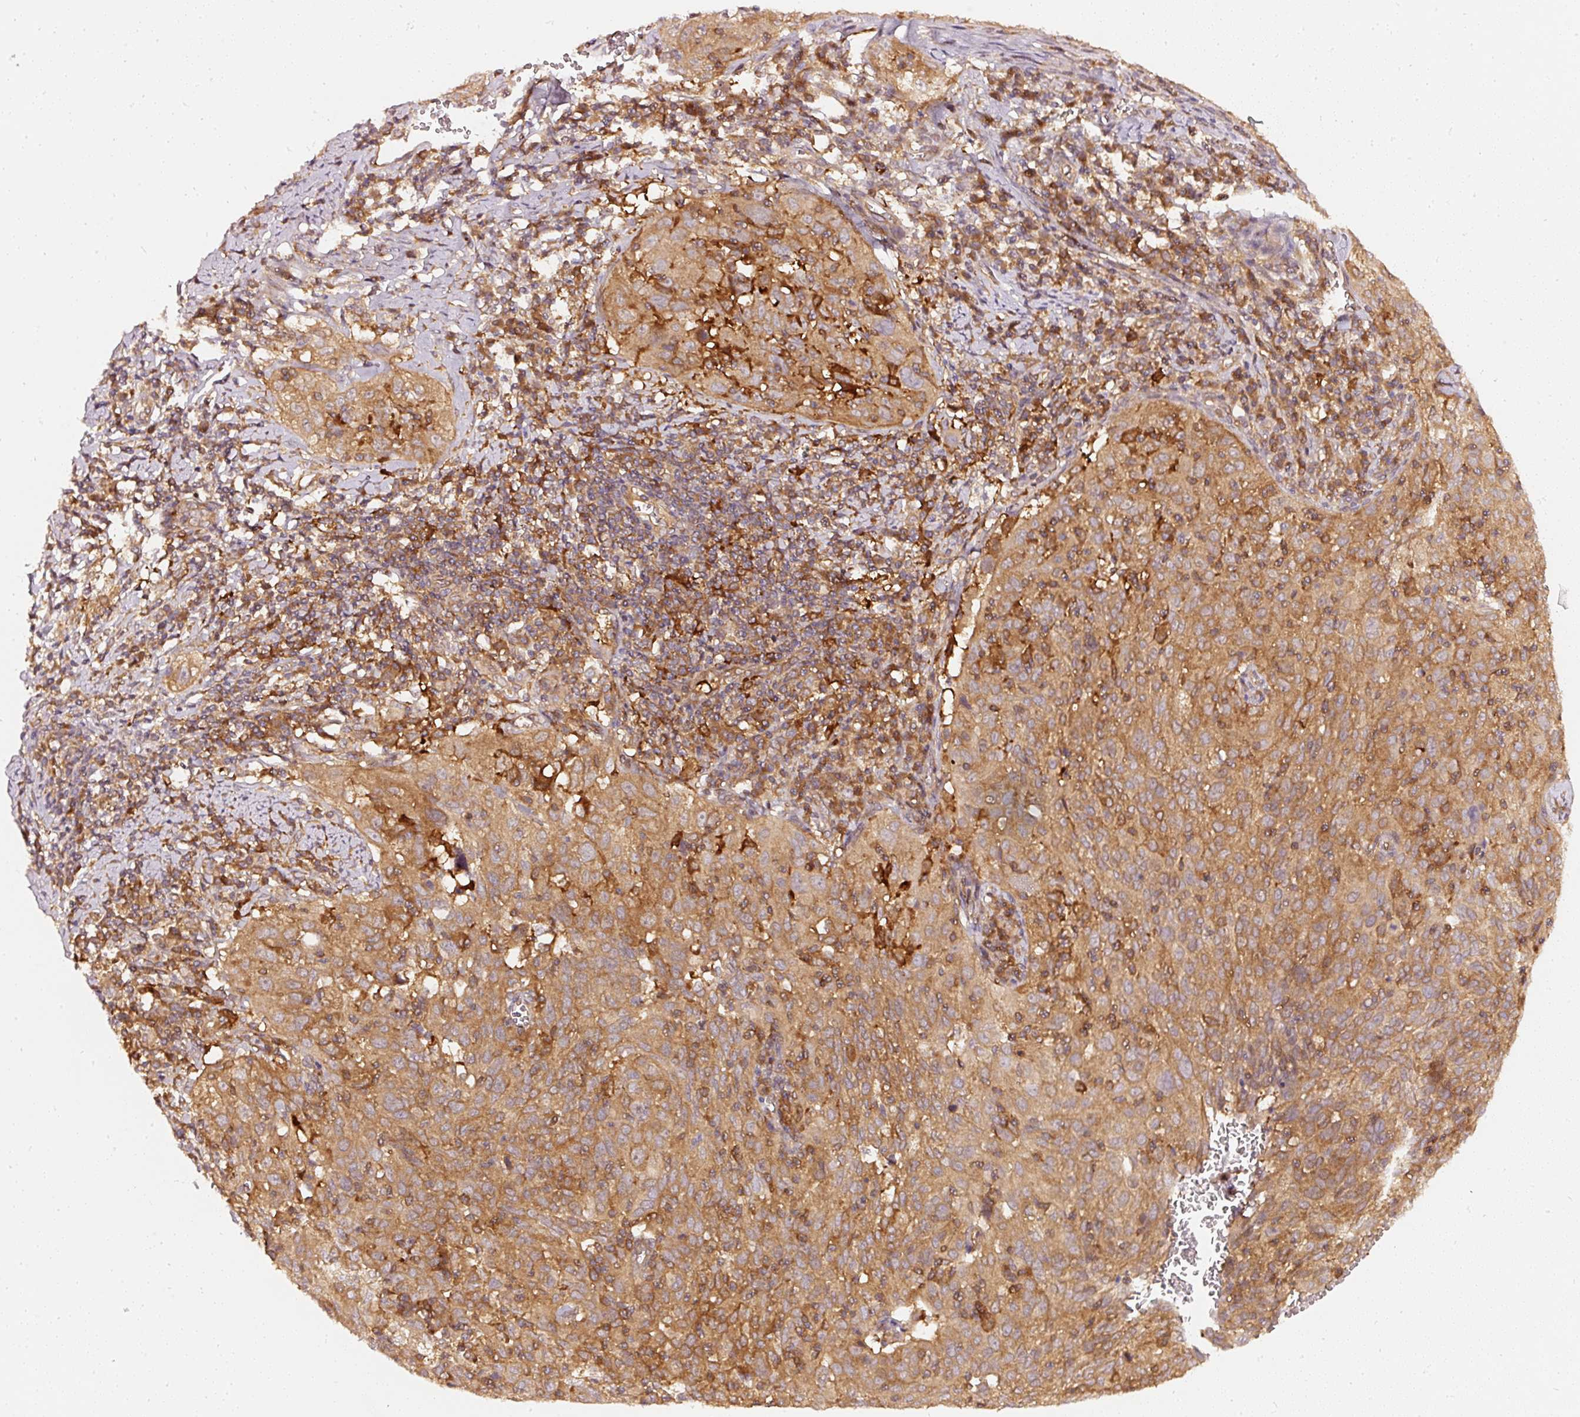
{"staining": {"intensity": "strong", "quantity": ">75%", "location": "cytoplasmic/membranous"}, "tissue": "cervical cancer", "cell_type": "Tumor cells", "image_type": "cancer", "snomed": [{"axis": "morphology", "description": "Squamous cell carcinoma, NOS"}, {"axis": "topography", "description": "Cervix"}], "caption": "Protein staining of squamous cell carcinoma (cervical) tissue shows strong cytoplasmic/membranous staining in about >75% of tumor cells. (IHC, brightfield microscopy, high magnification).", "gene": "ASMTL", "patient": {"sex": "female", "age": 31}}